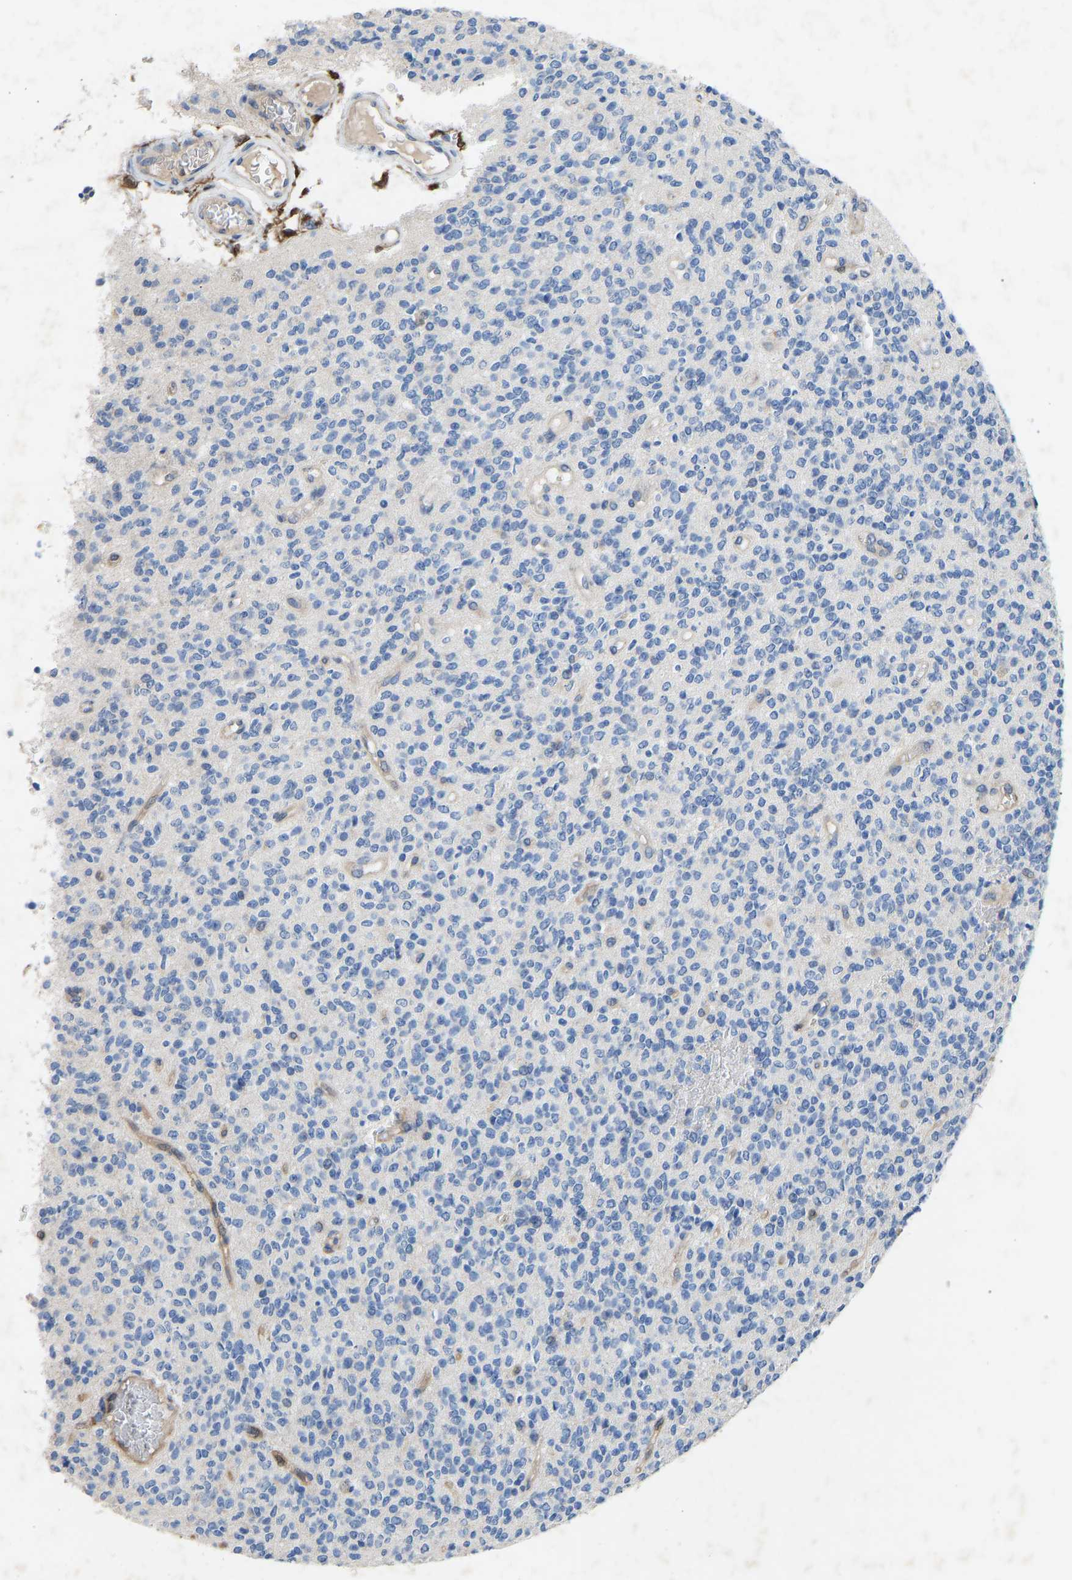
{"staining": {"intensity": "negative", "quantity": "none", "location": "none"}, "tissue": "glioma", "cell_type": "Tumor cells", "image_type": "cancer", "snomed": [{"axis": "morphology", "description": "Glioma, malignant, High grade"}, {"axis": "topography", "description": "Brain"}], "caption": "IHC histopathology image of neoplastic tissue: human glioma stained with DAB (3,3'-diaminobenzidine) displays no significant protein positivity in tumor cells.", "gene": "RBP1", "patient": {"sex": "male", "age": 34}}